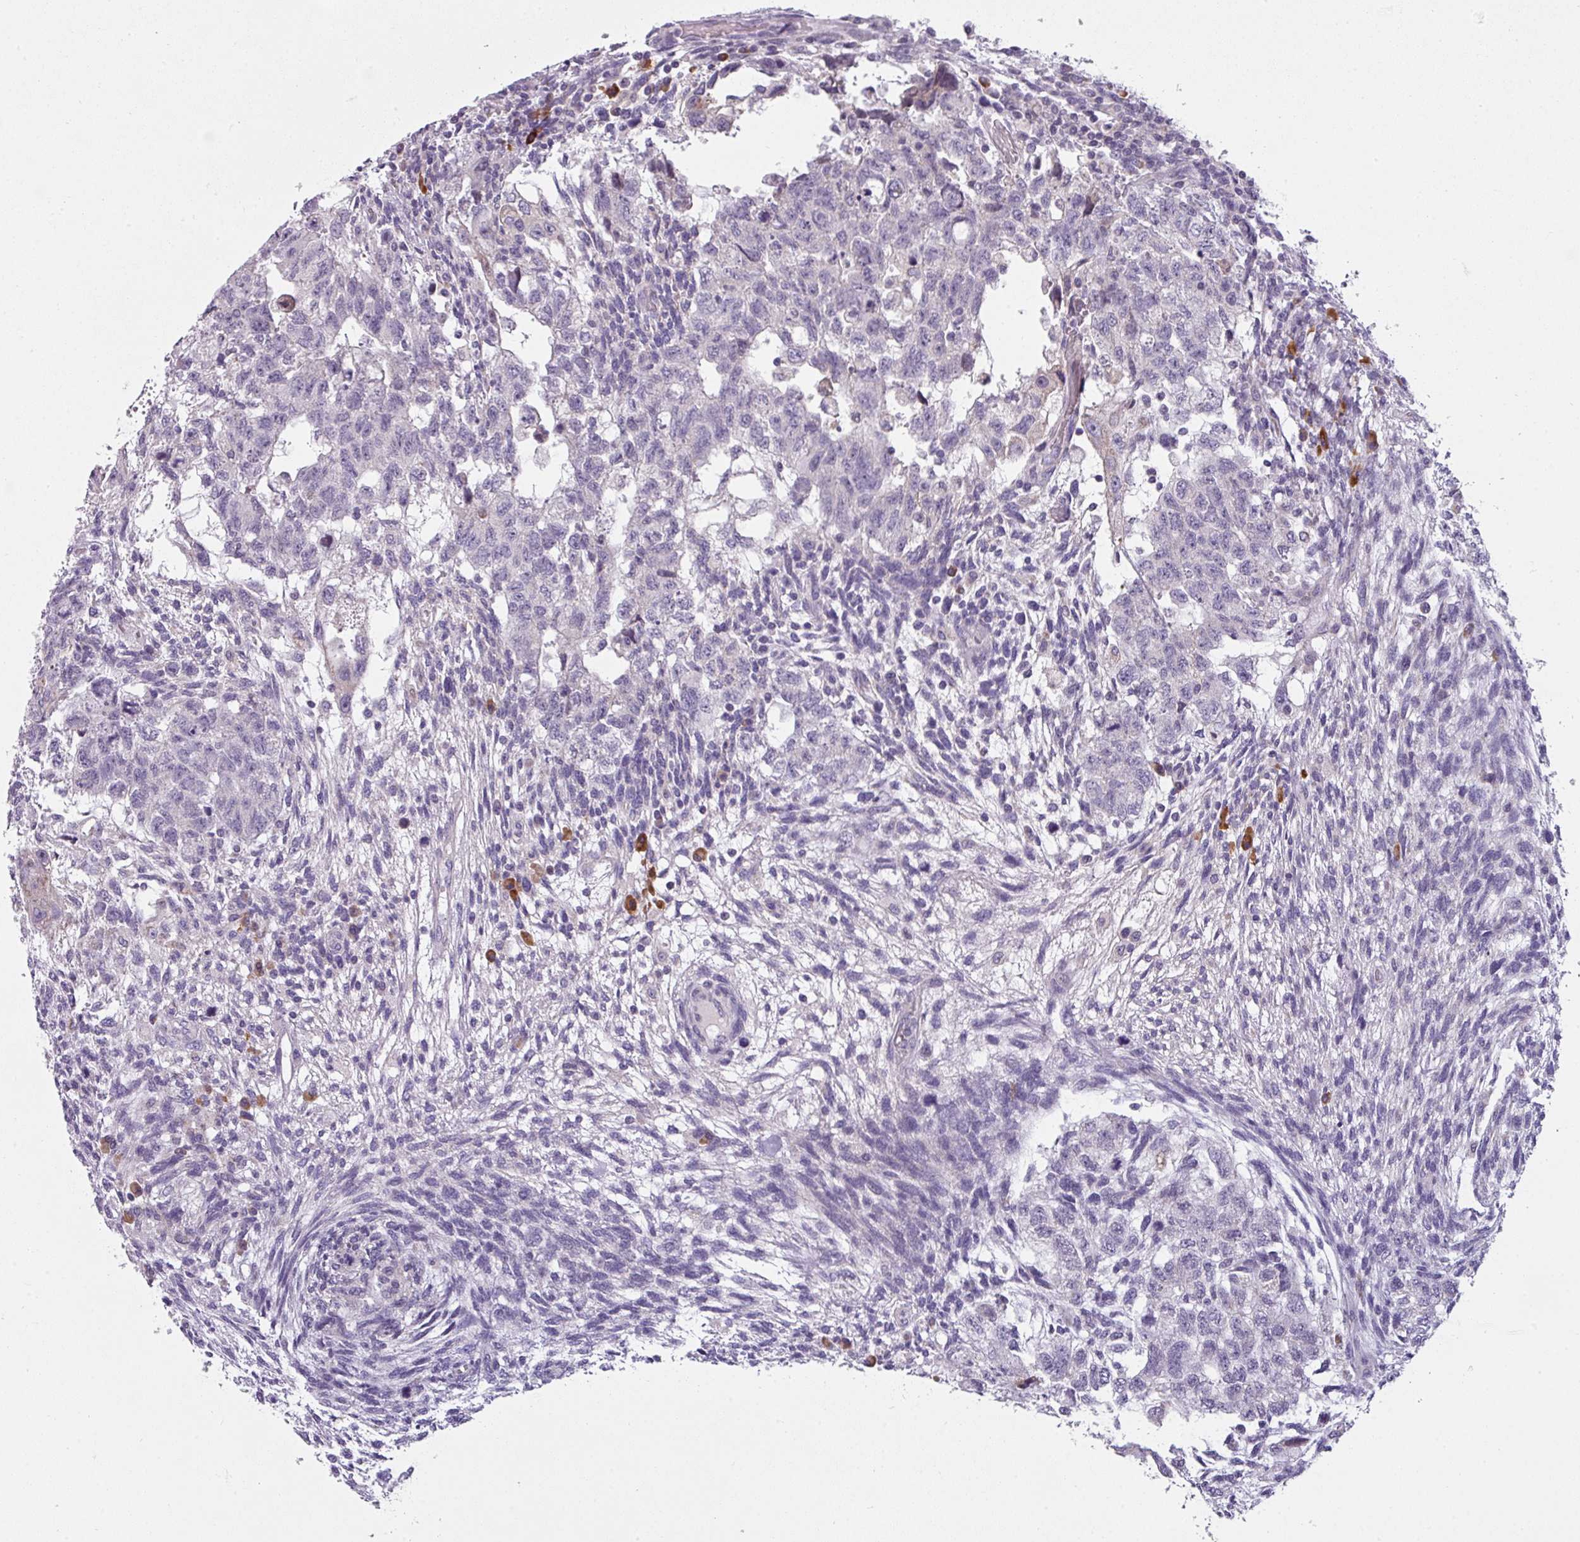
{"staining": {"intensity": "negative", "quantity": "none", "location": "none"}, "tissue": "testis cancer", "cell_type": "Tumor cells", "image_type": "cancer", "snomed": [{"axis": "morphology", "description": "Normal tissue, NOS"}, {"axis": "morphology", "description": "Carcinoma, Embryonal, NOS"}, {"axis": "topography", "description": "Testis"}], "caption": "This is an immunohistochemistry (IHC) micrograph of human testis cancer (embryonal carcinoma). There is no expression in tumor cells.", "gene": "C2orf68", "patient": {"sex": "male", "age": 36}}